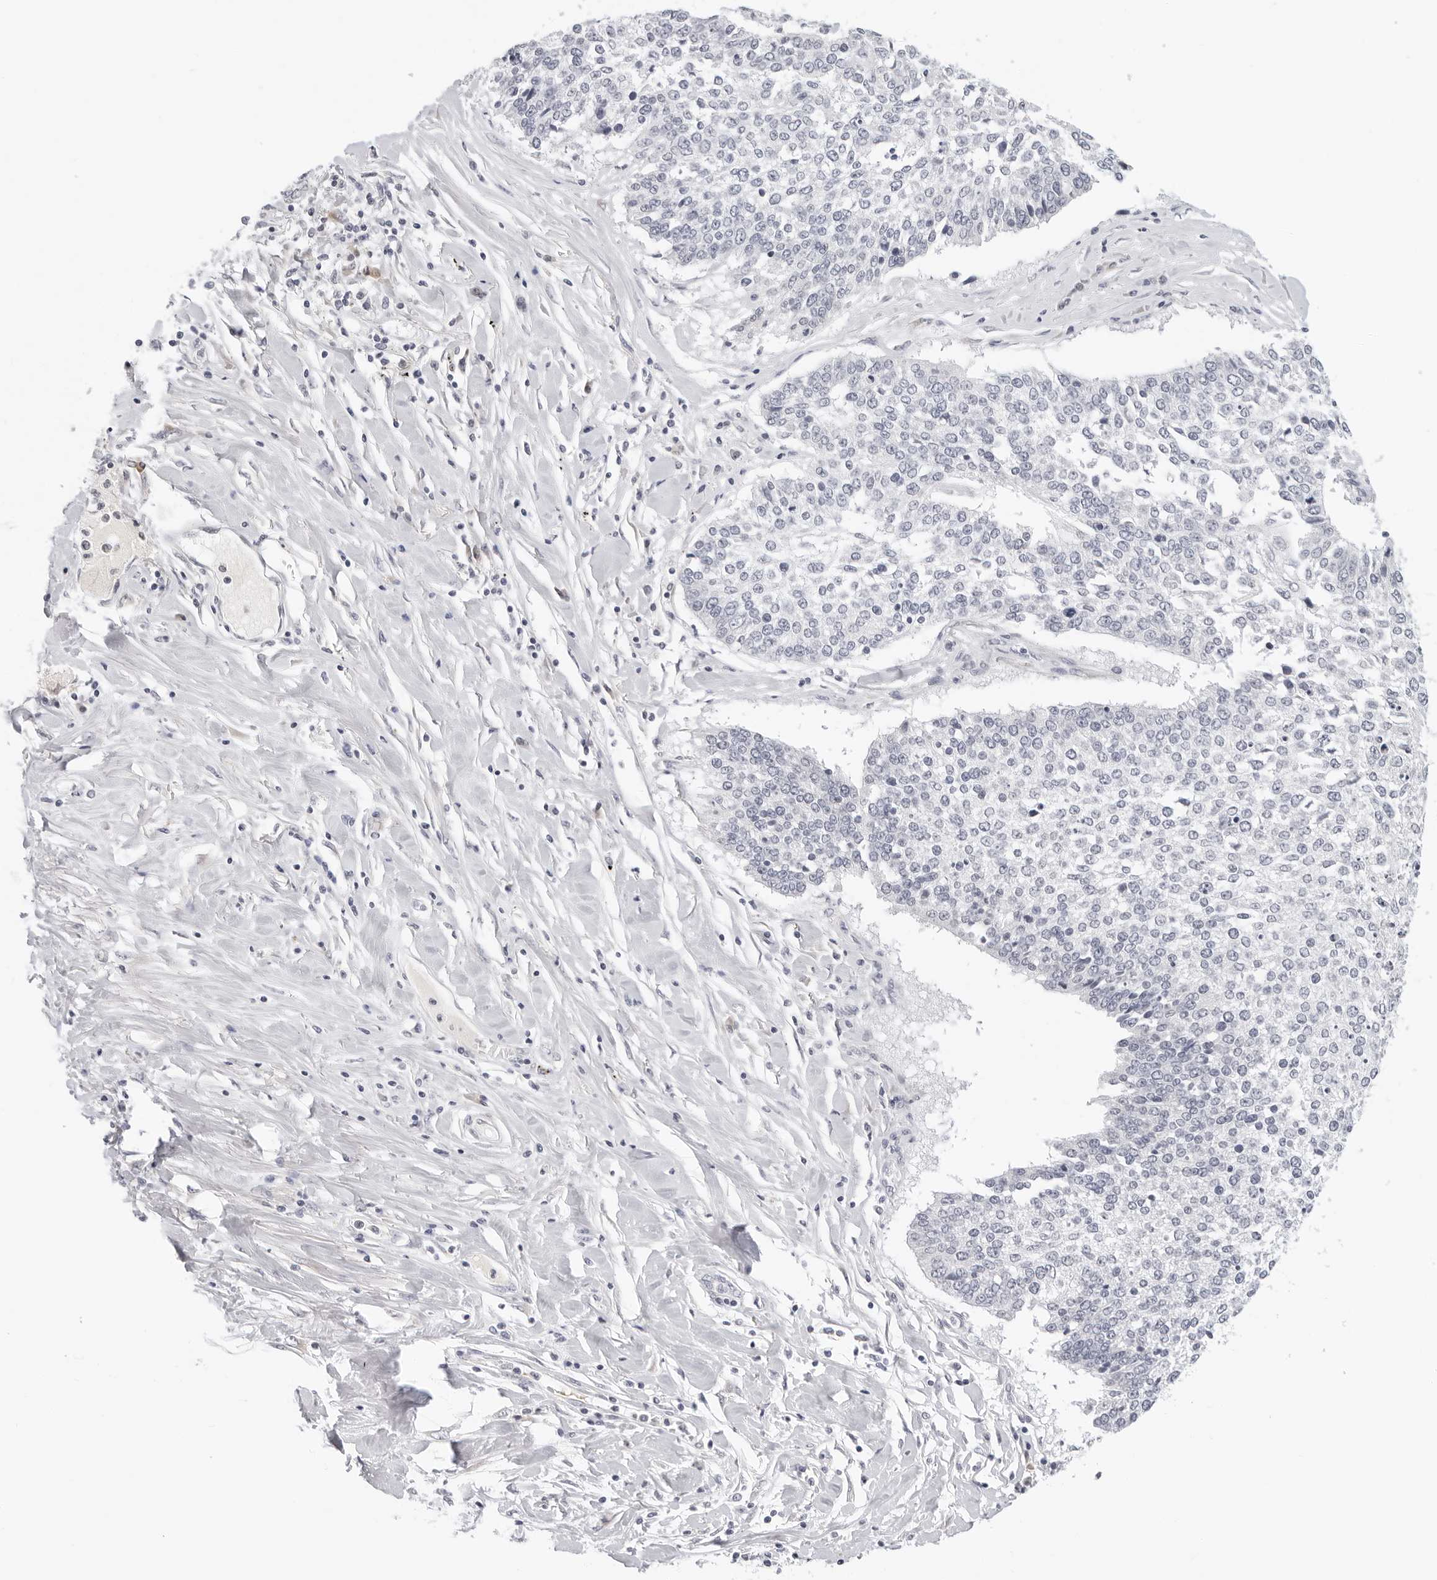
{"staining": {"intensity": "negative", "quantity": "none", "location": "none"}, "tissue": "lung cancer", "cell_type": "Tumor cells", "image_type": "cancer", "snomed": [{"axis": "morphology", "description": "Normal tissue, NOS"}, {"axis": "morphology", "description": "Squamous cell carcinoma, NOS"}, {"axis": "topography", "description": "Cartilage tissue"}, {"axis": "topography", "description": "Bronchus"}, {"axis": "topography", "description": "Lung"}, {"axis": "topography", "description": "Peripheral nerve tissue"}], "caption": "Image shows no significant protein positivity in tumor cells of squamous cell carcinoma (lung).", "gene": "EDN2", "patient": {"sex": "female", "age": 49}}